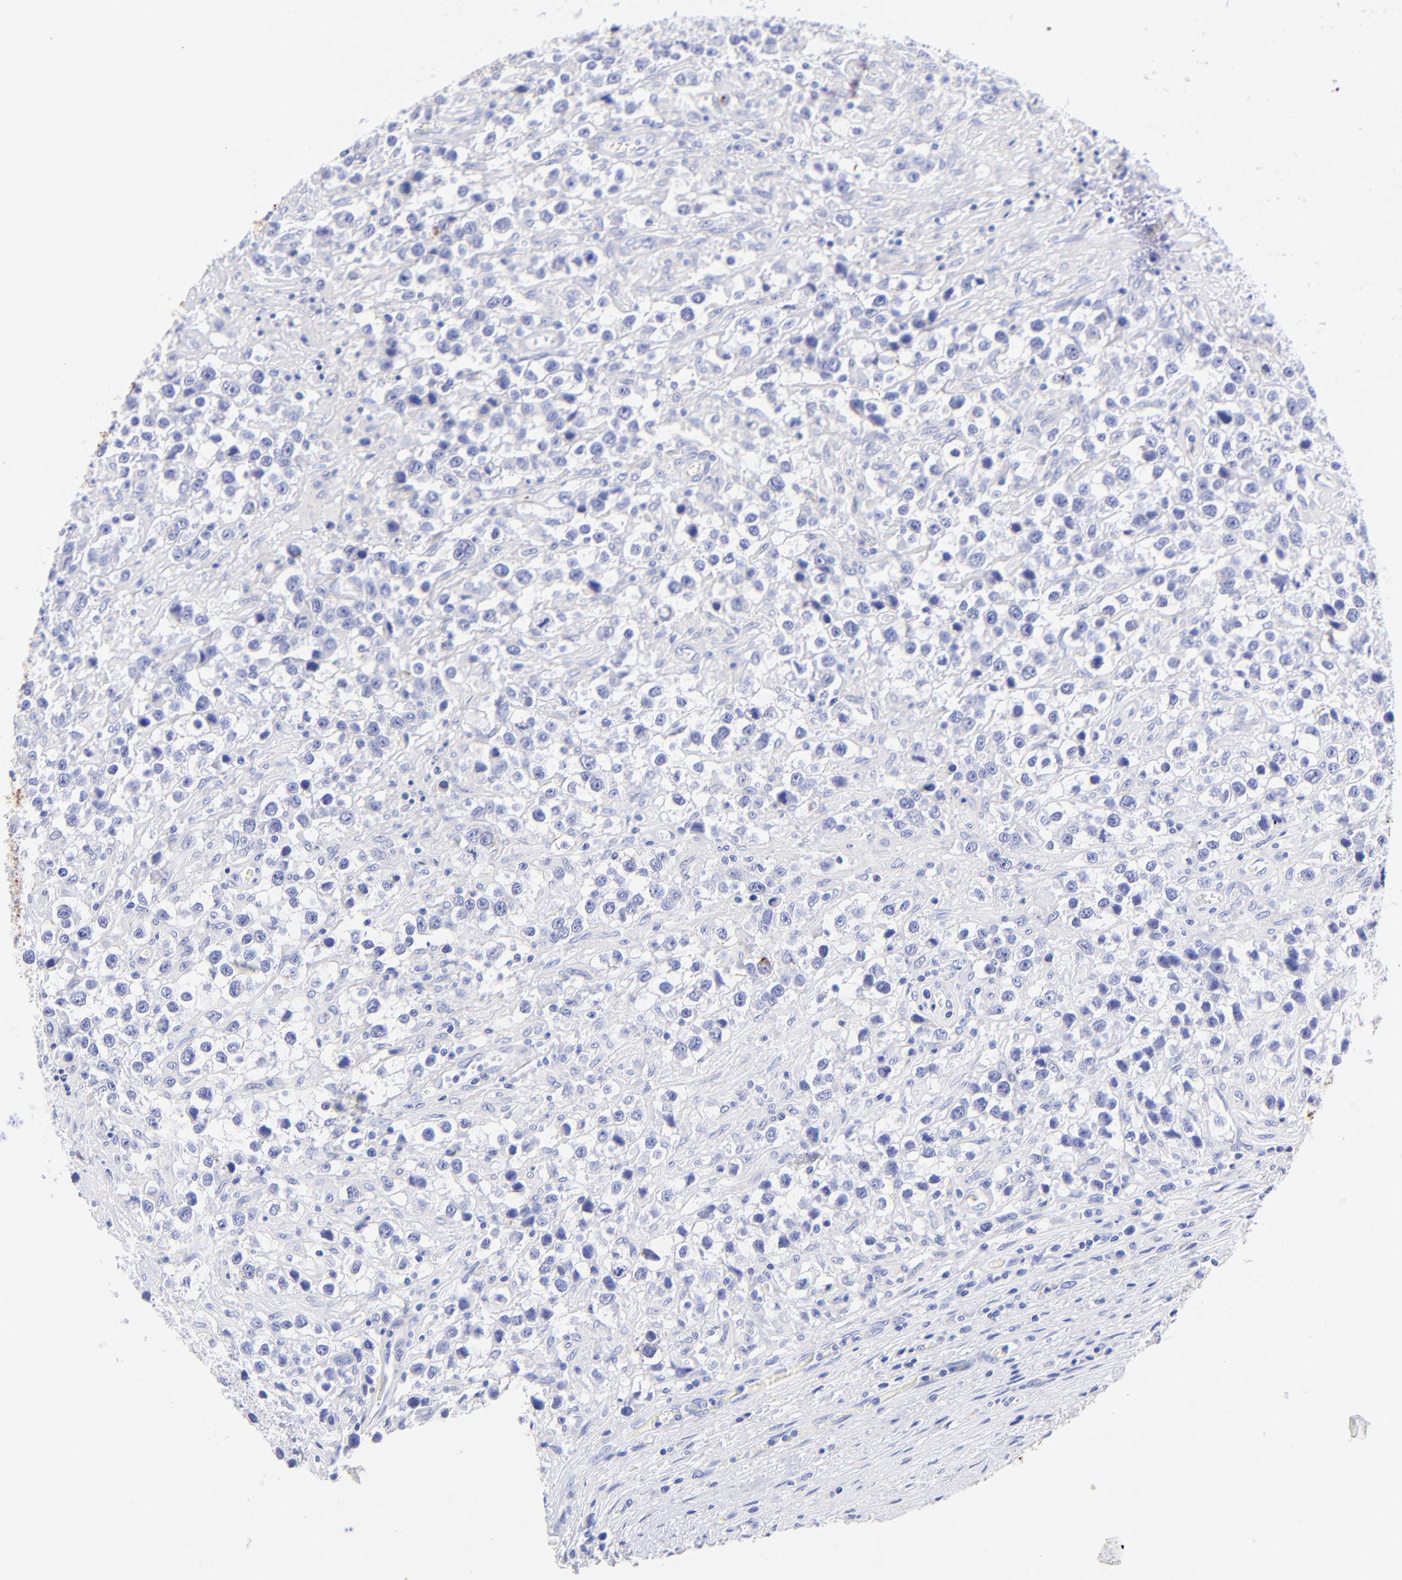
{"staining": {"intensity": "negative", "quantity": "none", "location": "none"}, "tissue": "testis cancer", "cell_type": "Tumor cells", "image_type": "cancer", "snomed": [{"axis": "morphology", "description": "Seminoma, NOS"}, {"axis": "topography", "description": "Testis"}], "caption": "Image shows no significant protein staining in tumor cells of testis seminoma.", "gene": "KRT19", "patient": {"sex": "male", "age": 43}}